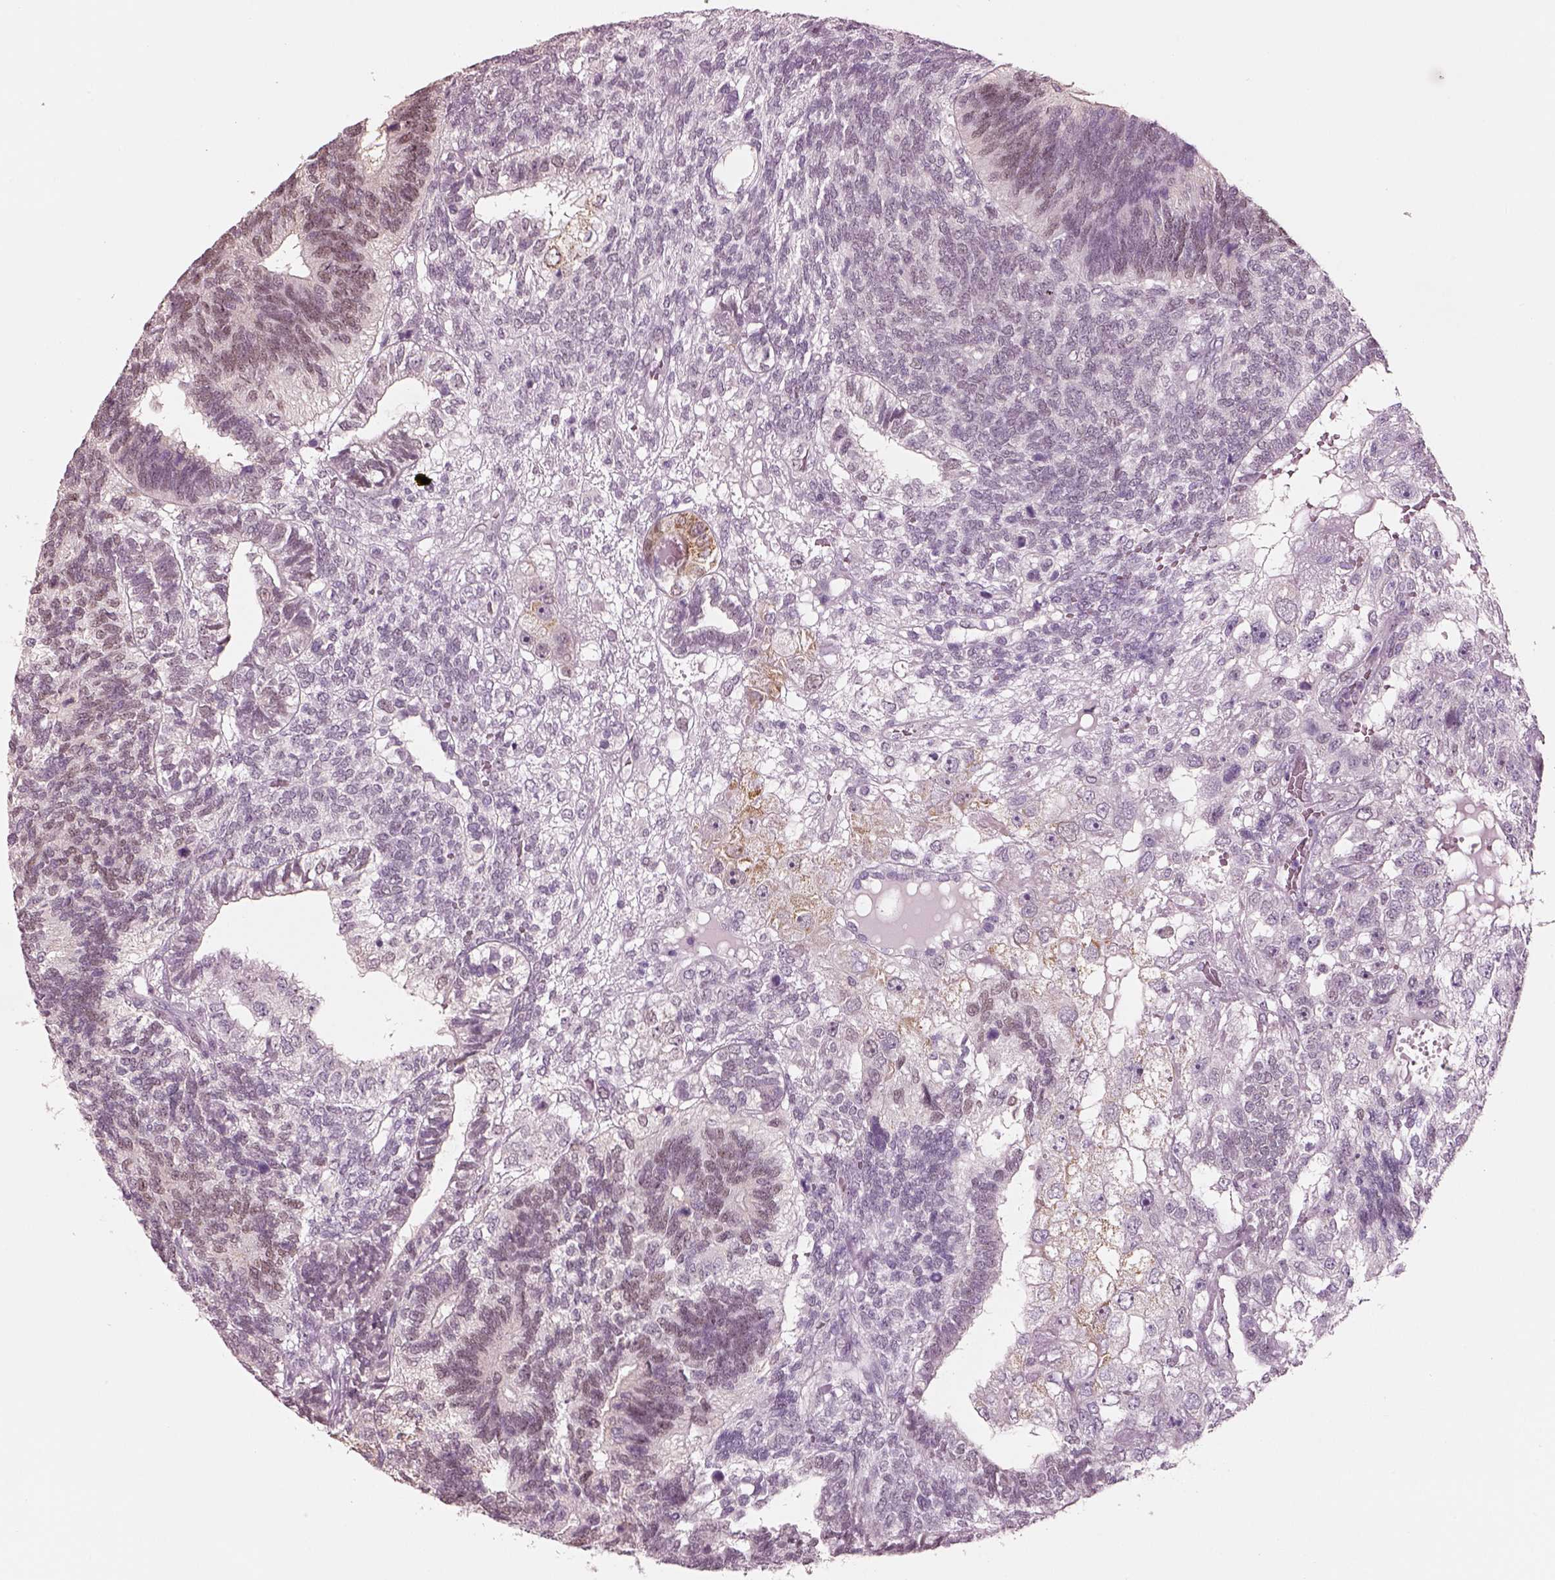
{"staining": {"intensity": "moderate", "quantity": "<25%", "location": "nuclear"}, "tissue": "testis cancer", "cell_type": "Tumor cells", "image_type": "cancer", "snomed": [{"axis": "morphology", "description": "Seminoma, NOS"}, {"axis": "morphology", "description": "Carcinoma, Embryonal, NOS"}, {"axis": "topography", "description": "Testis"}], "caption": "This photomicrograph reveals testis embryonal carcinoma stained with IHC to label a protein in brown. The nuclear of tumor cells show moderate positivity for the protein. Nuclei are counter-stained blue.", "gene": "ELSPBP1", "patient": {"sex": "male", "age": 41}}